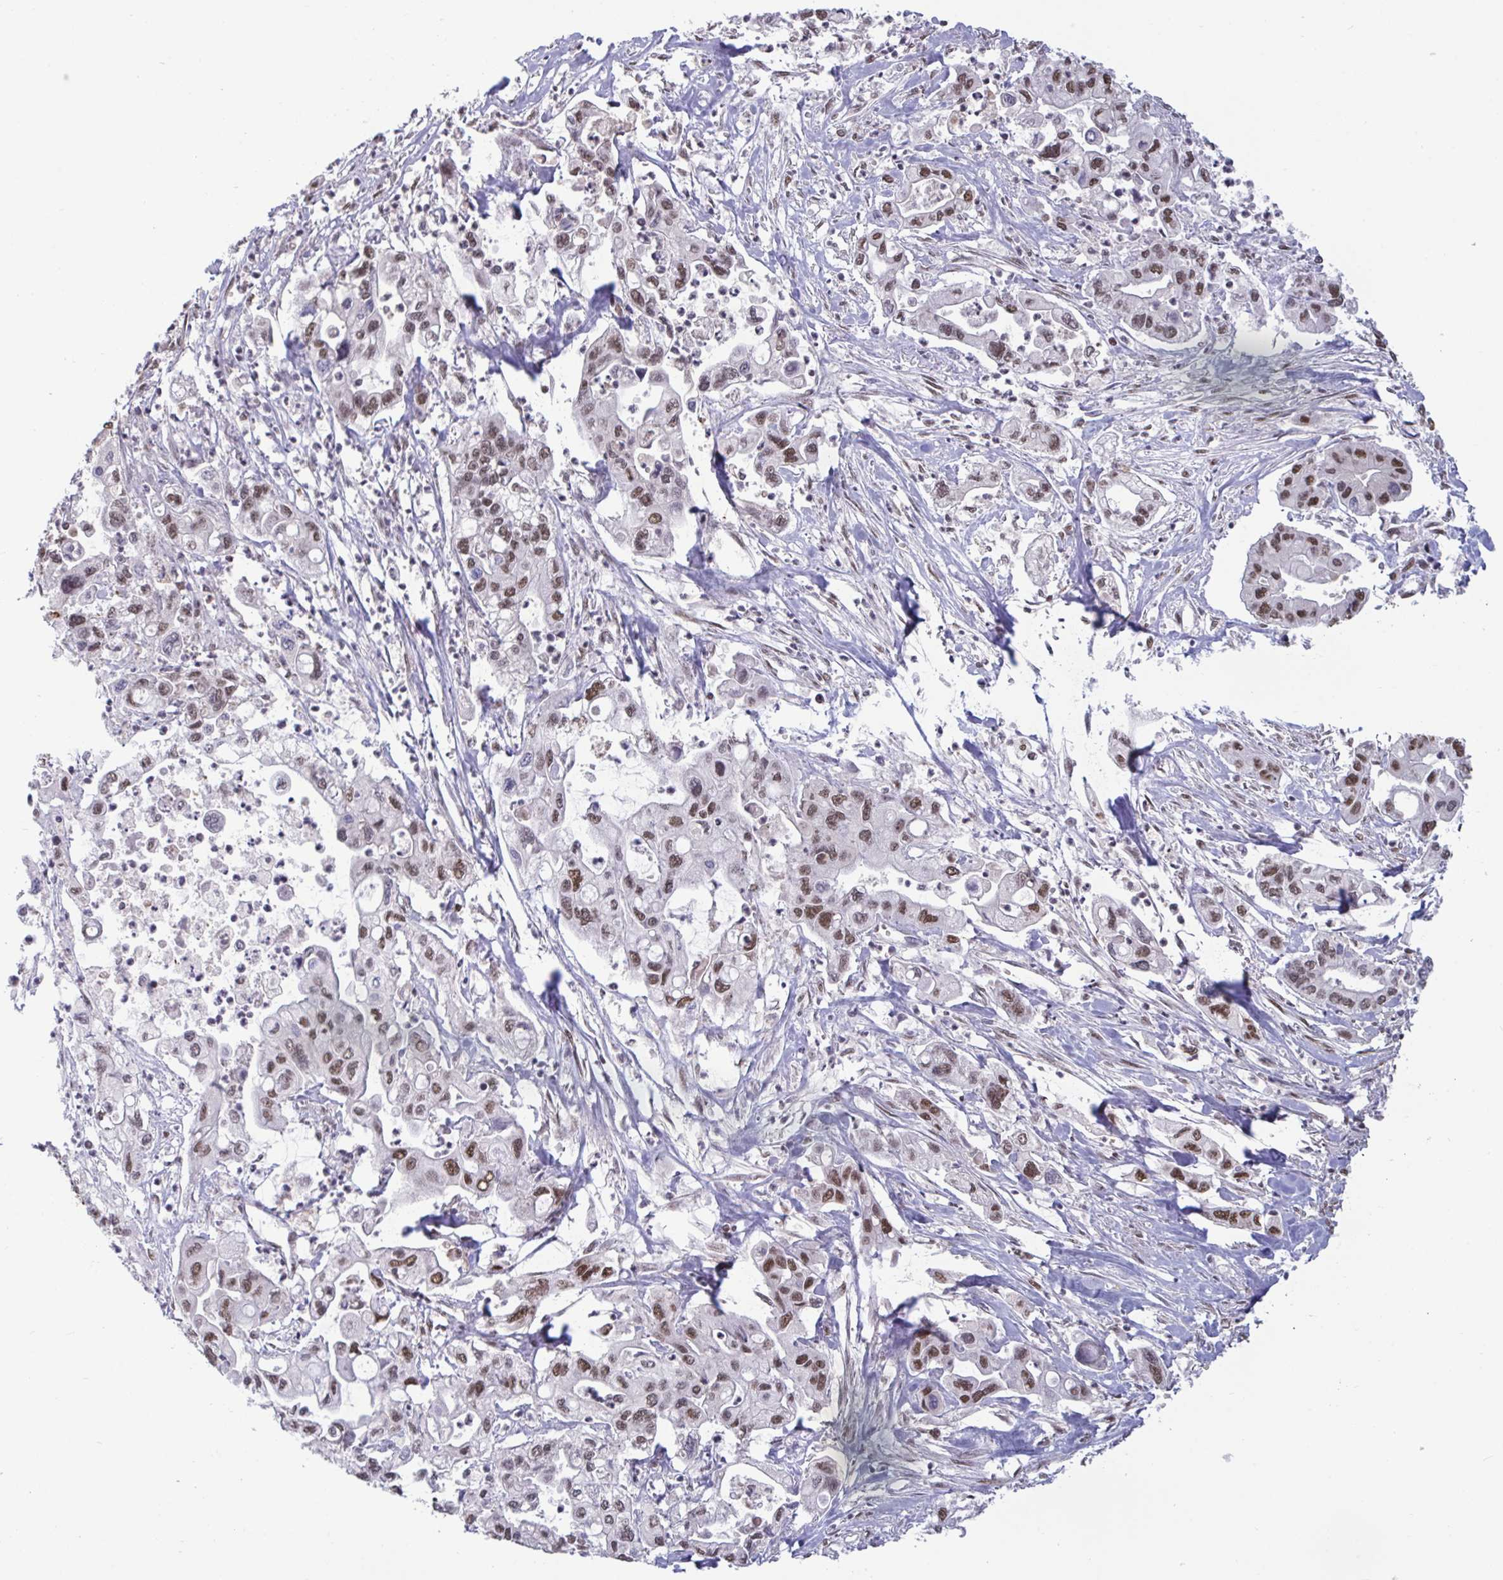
{"staining": {"intensity": "weak", "quantity": ">75%", "location": "nuclear"}, "tissue": "pancreatic cancer", "cell_type": "Tumor cells", "image_type": "cancer", "snomed": [{"axis": "morphology", "description": "Adenocarcinoma, NOS"}, {"axis": "topography", "description": "Pancreas"}], "caption": "Weak nuclear positivity is seen in approximately >75% of tumor cells in pancreatic cancer (adenocarcinoma).", "gene": "PUF60", "patient": {"sex": "male", "age": 62}}